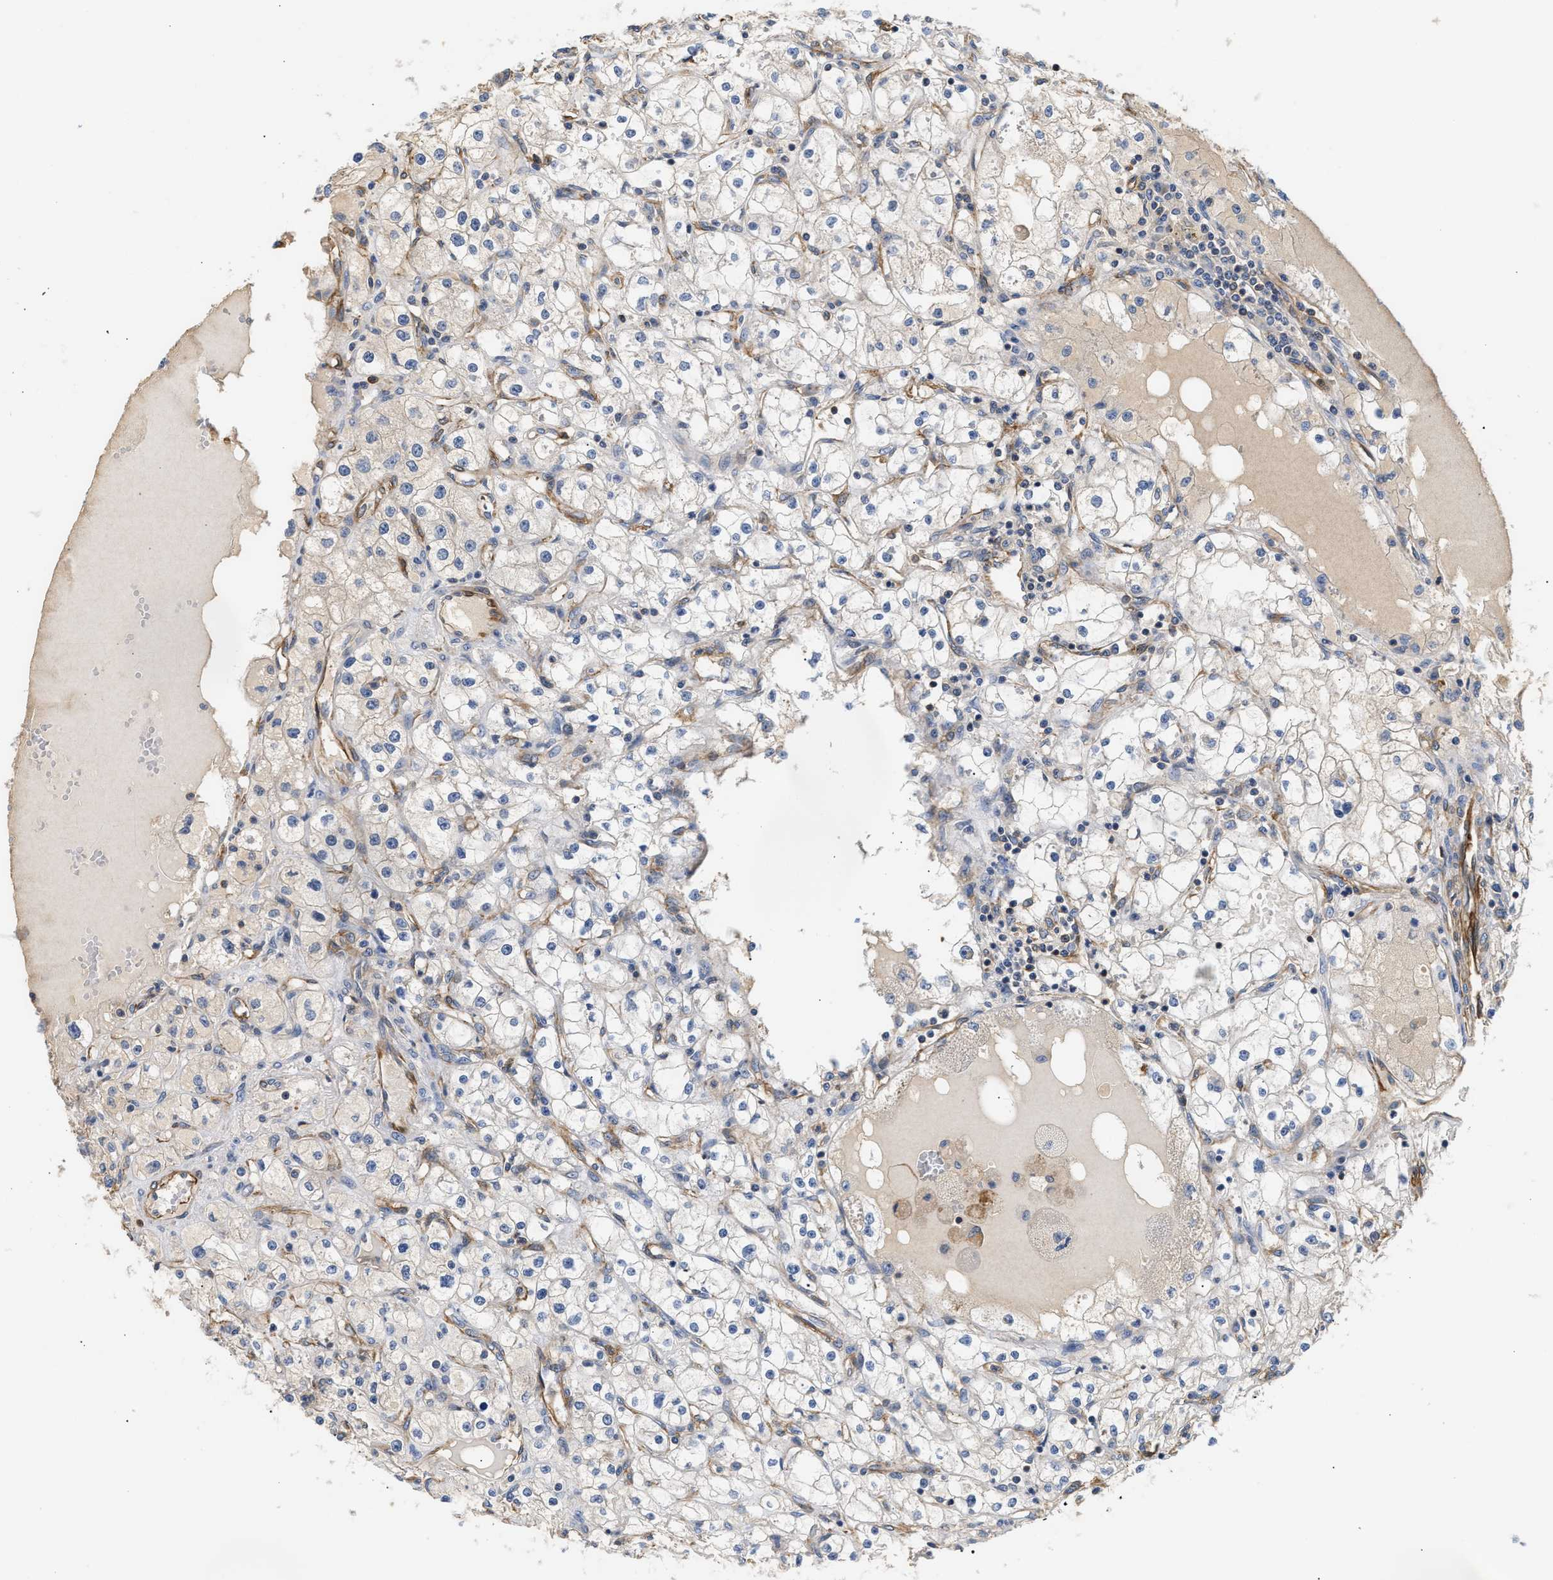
{"staining": {"intensity": "negative", "quantity": "none", "location": "none"}, "tissue": "renal cancer", "cell_type": "Tumor cells", "image_type": "cancer", "snomed": [{"axis": "morphology", "description": "Adenocarcinoma, NOS"}, {"axis": "topography", "description": "Kidney"}], "caption": "IHC image of neoplastic tissue: renal cancer stained with DAB (3,3'-diaminobenzidine) reveals no significant protein positivity in tumor cells.", "gene": "SAMD9L", "patient": {"sex": "male", "age": 56}}